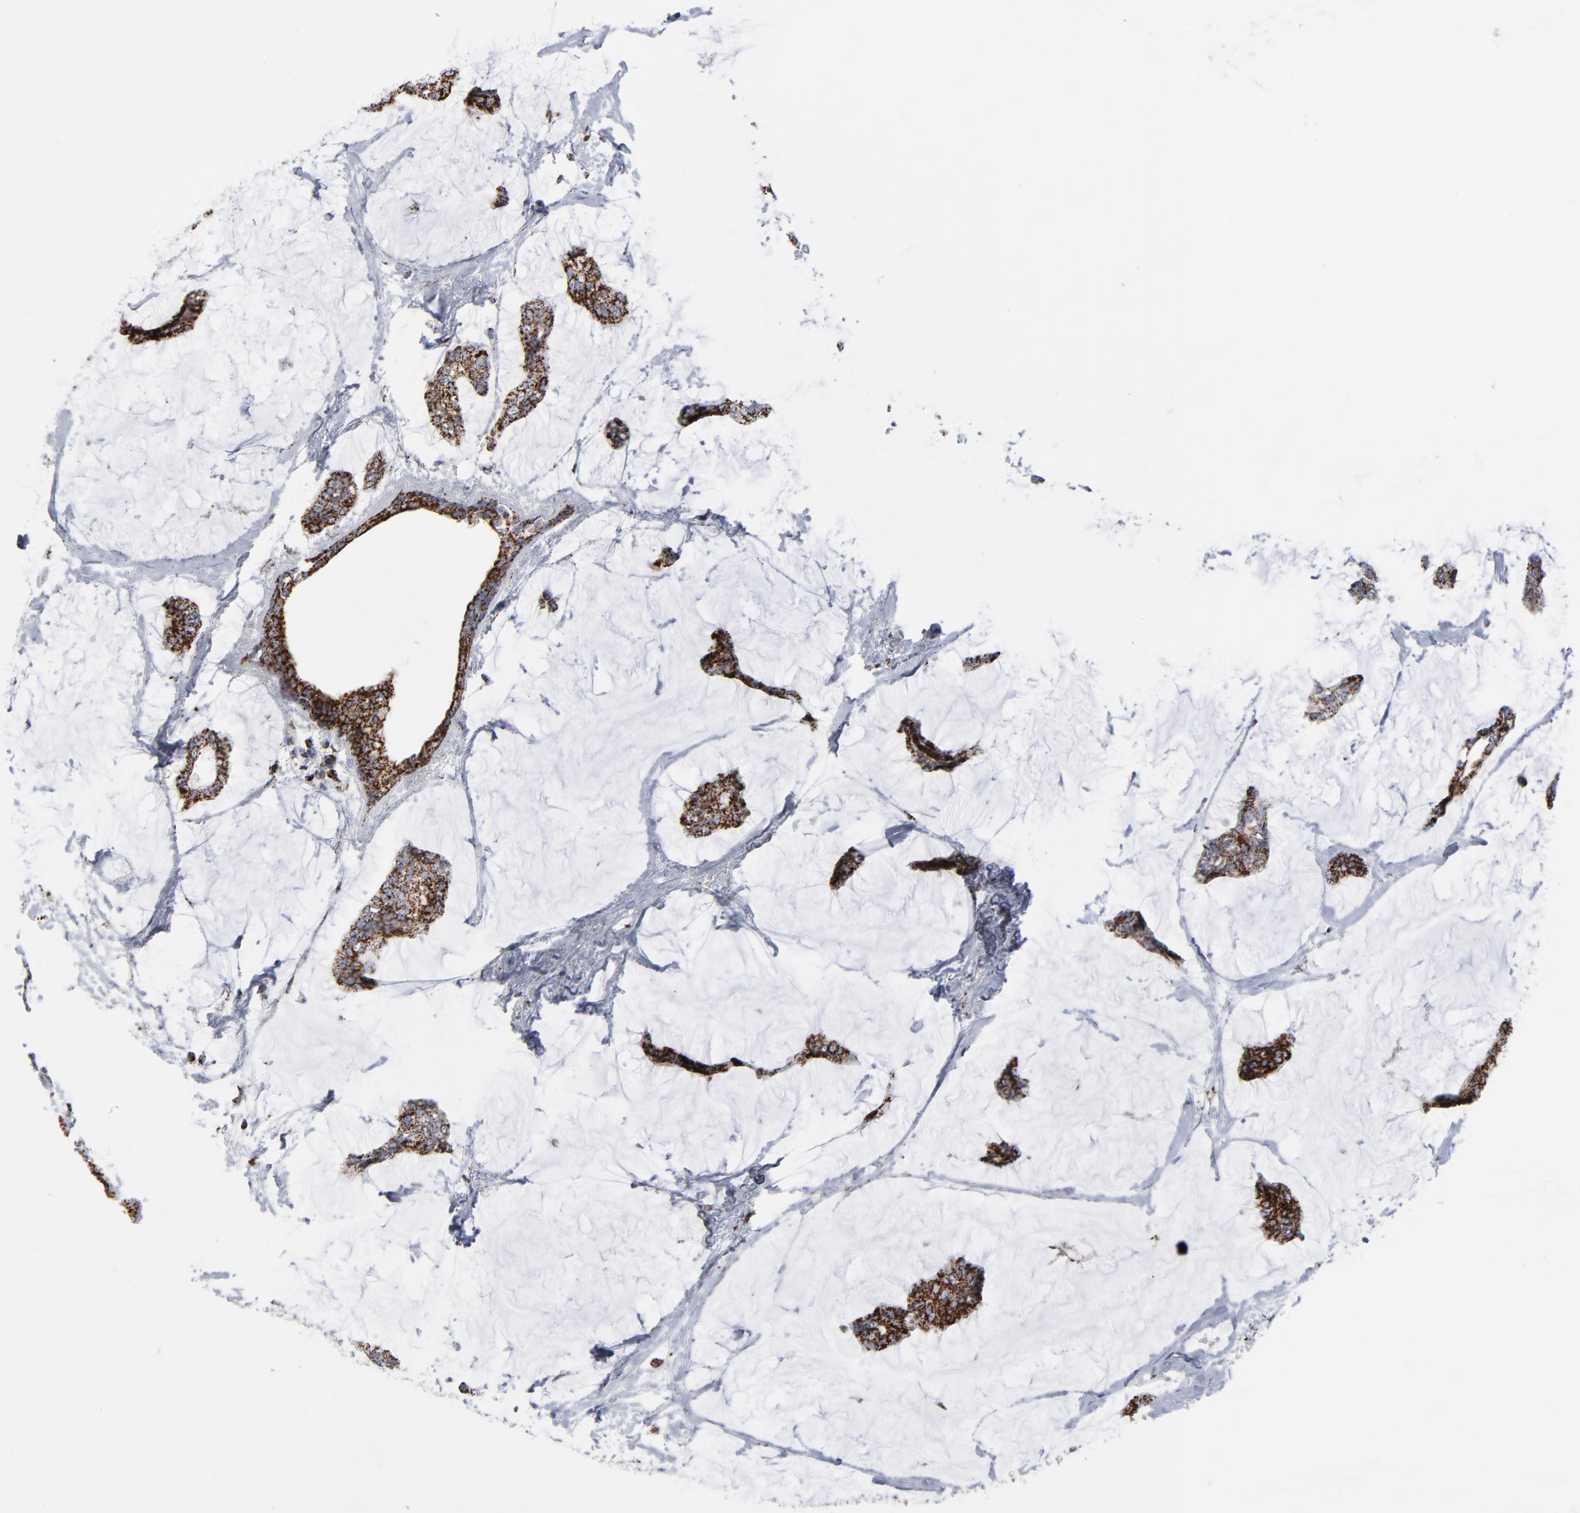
{"staining": {"intensity": "strong", "quantity": "25%-75%", "location": "cytoplasmic/membranous"}, "tissue": "breast cancer", "cell_type": "Tumor cells", "image_type": "cancer", "snomed": [{"axis": "morphology", "description": "Duct carcinoma"}, {"axis": "topography", "description": "Breast"}], "caption": "Immunohistochemistry histopathology image of breast cancer (infiltrating ductal carcinoma) stained for a protein (brown), which reveals high levels of strong cytoplasmic/membranous staining in about 25%-75% of tumor cells.", "gene": "TXNRD2", "patient": {"sex": "female", "age": 93}}